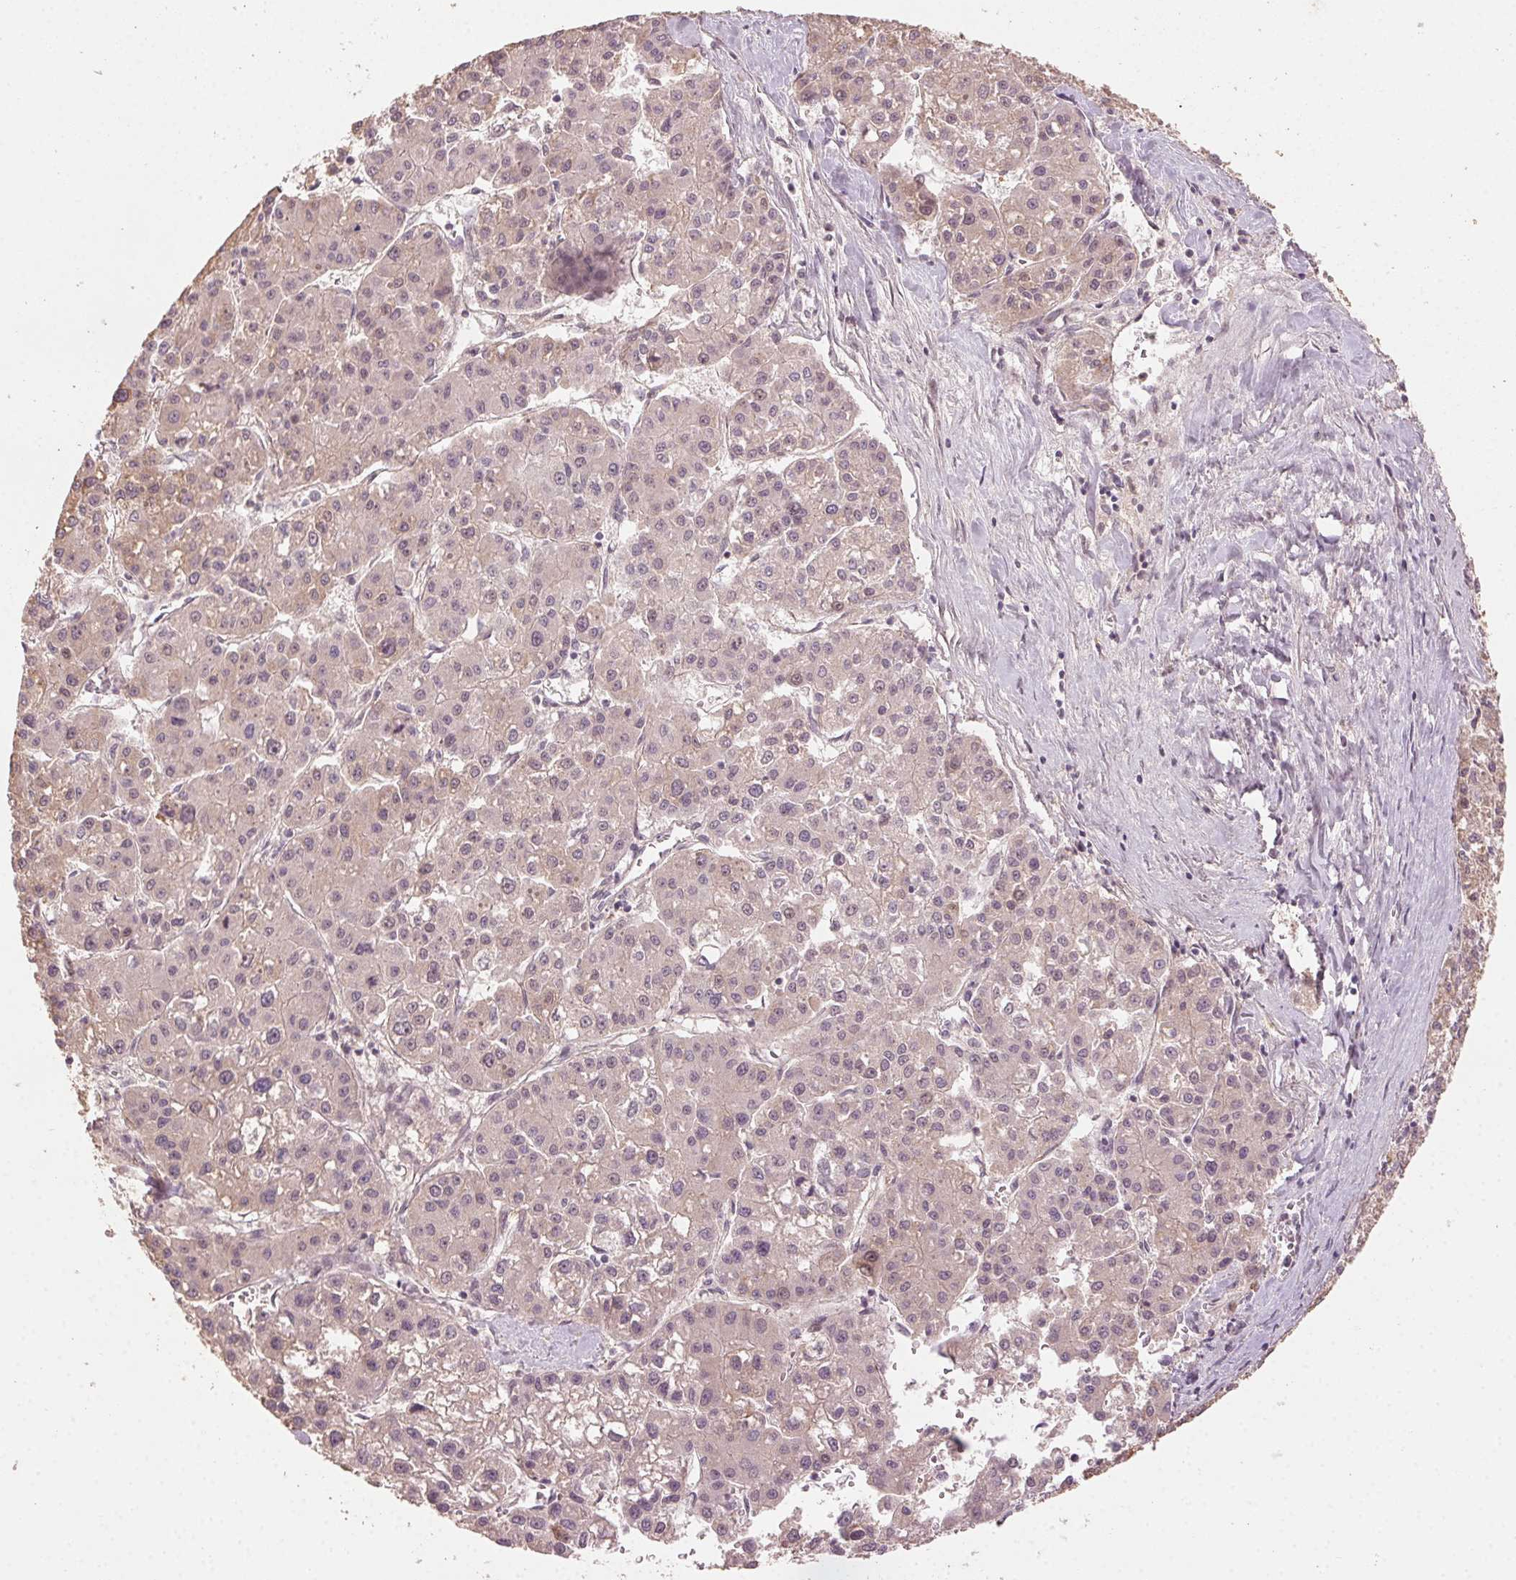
{"staining": {"intensity": "negative", "quantity": "none", "location": "none"}, "tissue": "liver cancer", "cell_type": "Tumor cells", "image_type": "cancer", "snomed": [{"axis": "morphology", "description": "Carcinoma, Hepatocellular, NOS"}, {"axis": "topography", "description": "Liver"}], "caption": "High magnification brightfield microscopy of liver cancer (hepatocellular carcinoma) stained with DAB (brown) and counterstained with hematoxylin (blue): tumor cells show no significant positivity.", "gene": "TUB", "patient": {"sex": "male", "age": 73}}